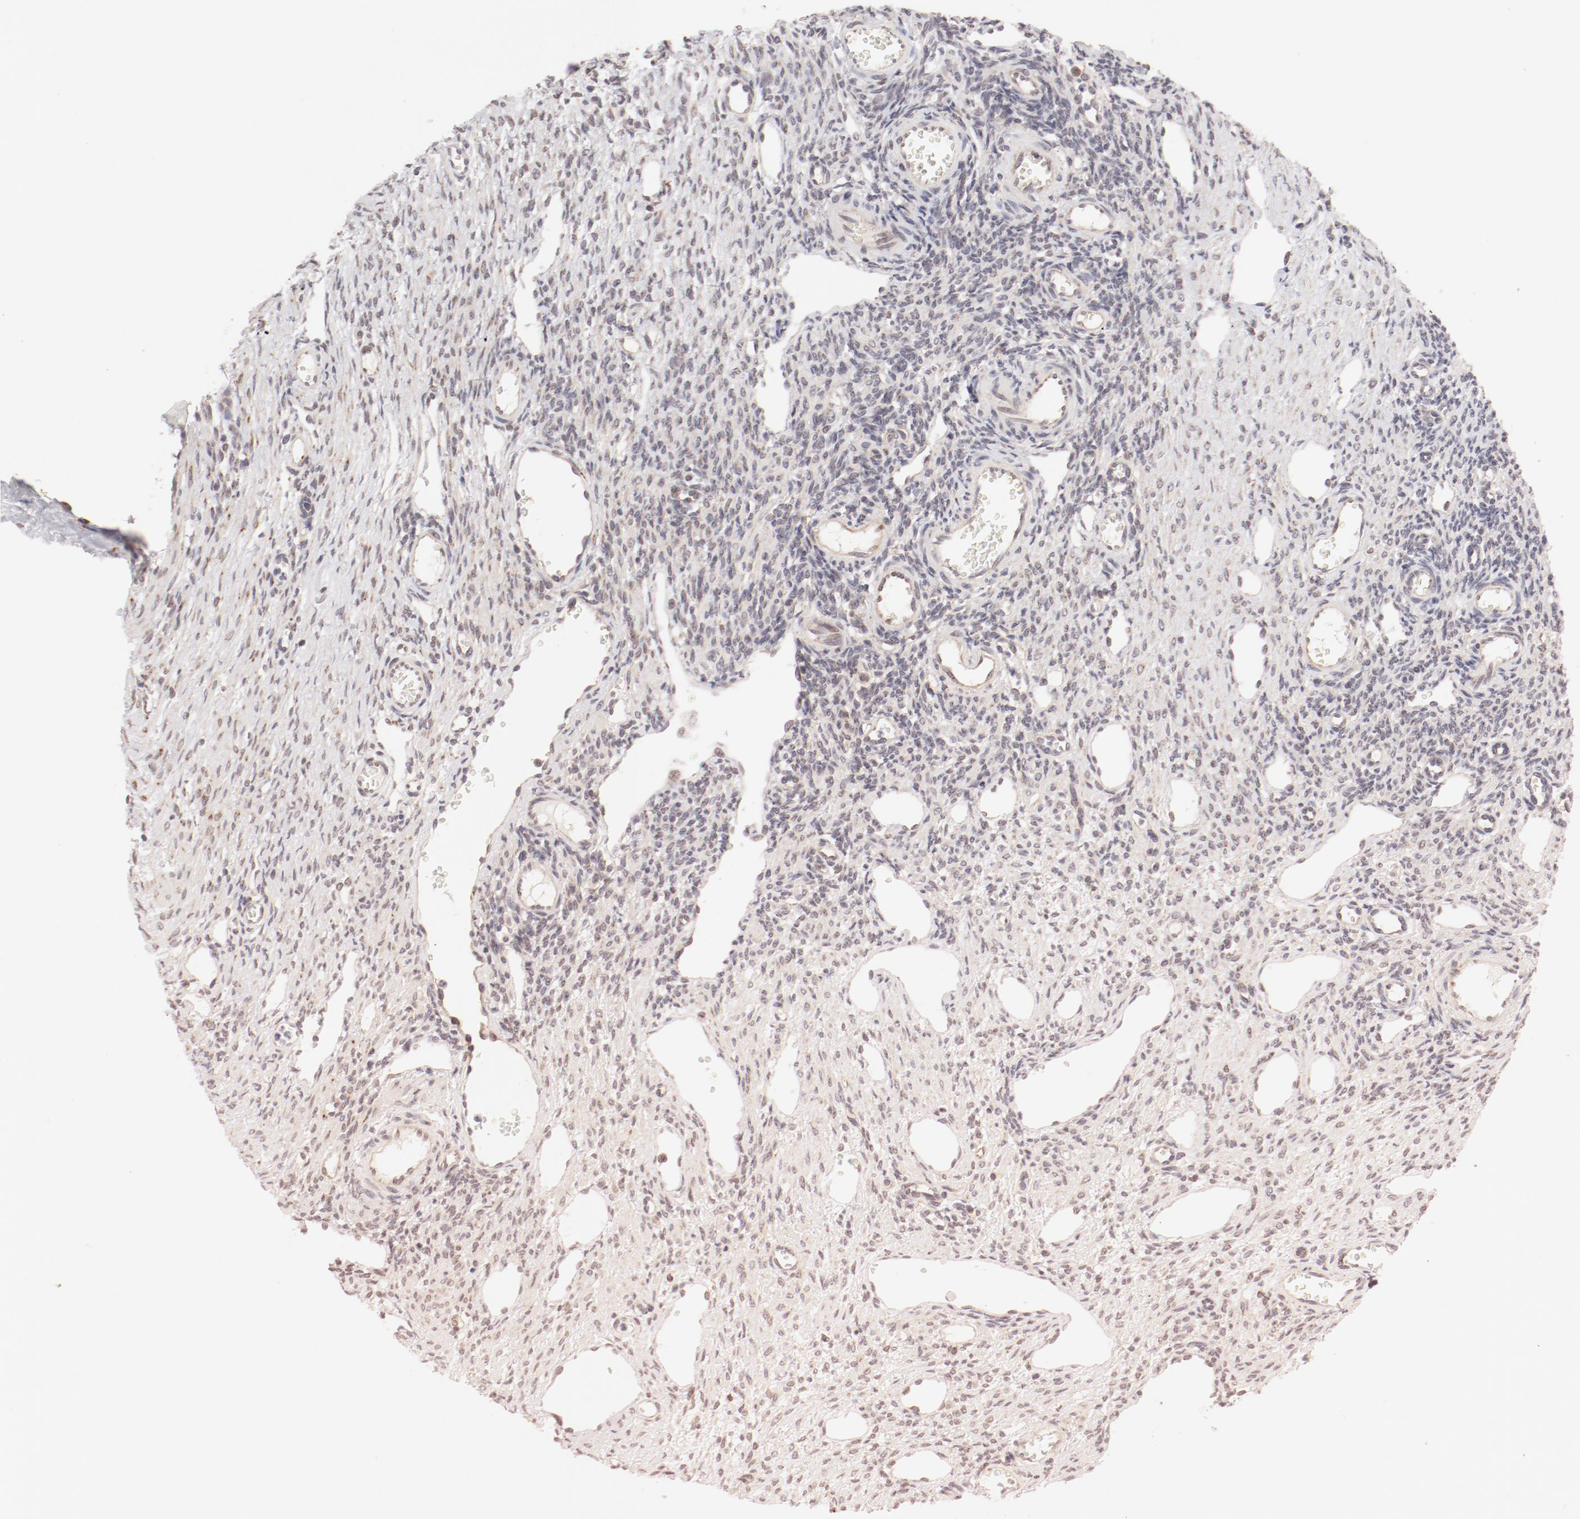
{"staining": {"intensity": "weak", "quantity": "25%-75%", "location": "cytoplasmic/membranous"}, "tissue": "ovary", "cell_type": "Follicle cells", "image_type": "normal", "snomed": [{"axis": "morphology", "description": "Normal tissue, NOS"}, {"axis": "topography", "description": "Ovary"}], "caption": "The immunohistochemical stain shows weak cytoplasmic/membranous positivity in follicle cells of unremarkable ovary. (brown staining indicates protein expression, while blue staining denotes nuclei).", "gene": "RPL12", "patient": {"sex": "female", "age": 33}}